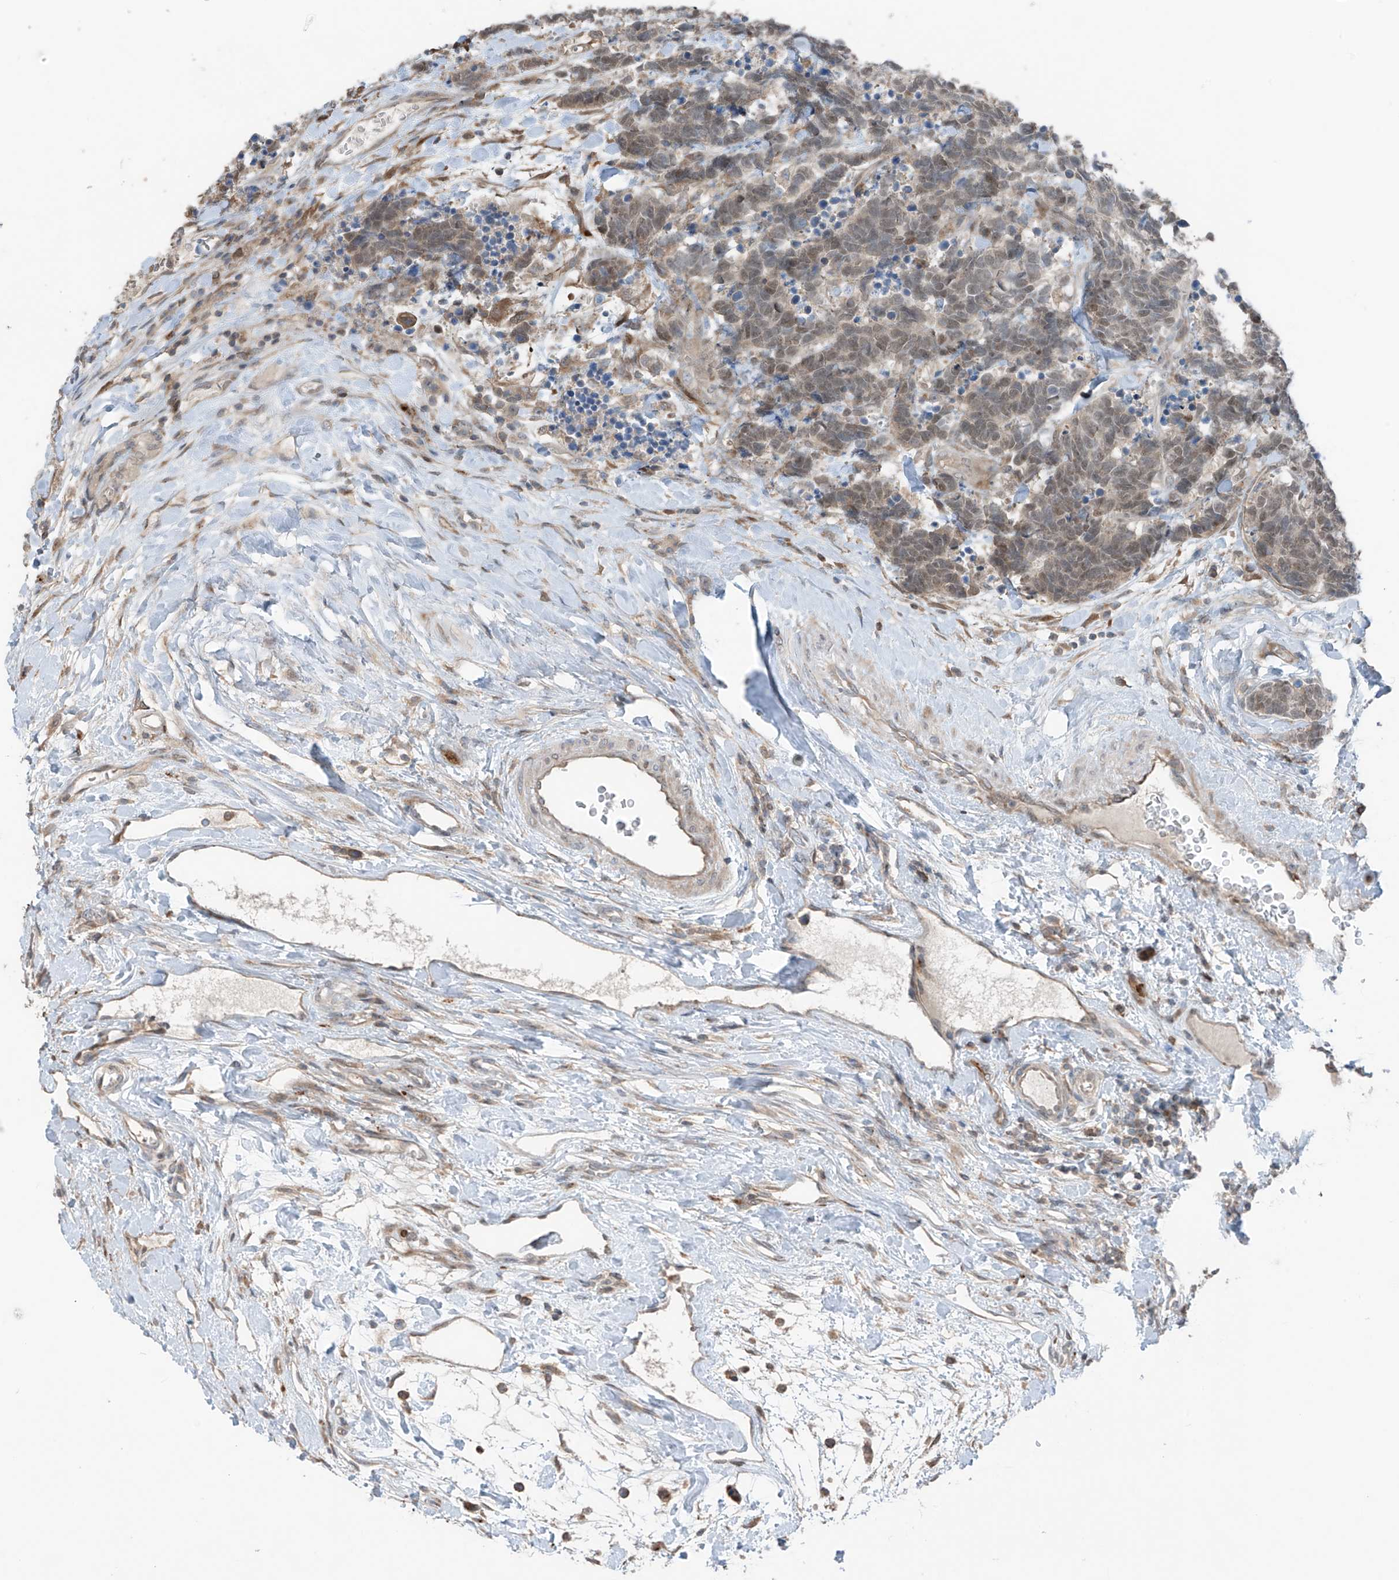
{"staining": {"intensity": "weak", "quantity": "25%-75%", "location": "nuclear"}, "tissue": "carcinoid", "cell_type": "Tumor cells", "image_type": "cancer", "snomed": [{"axis": "morphology", "description": "Carcinoma, NOS"}, {"axis": "morphology", "description": "Carcinoid, malignant, NOS"}, {"axis": "topography", "description": "Urinary bladder"}], "caption": "This is an image of immunohistochemistry (IHC) staining of carcinoma, which shows weak expression in the nuclear of tumor cells.", "gene": "SAMD3", "patient": {"sex": "male", "age": 57}}